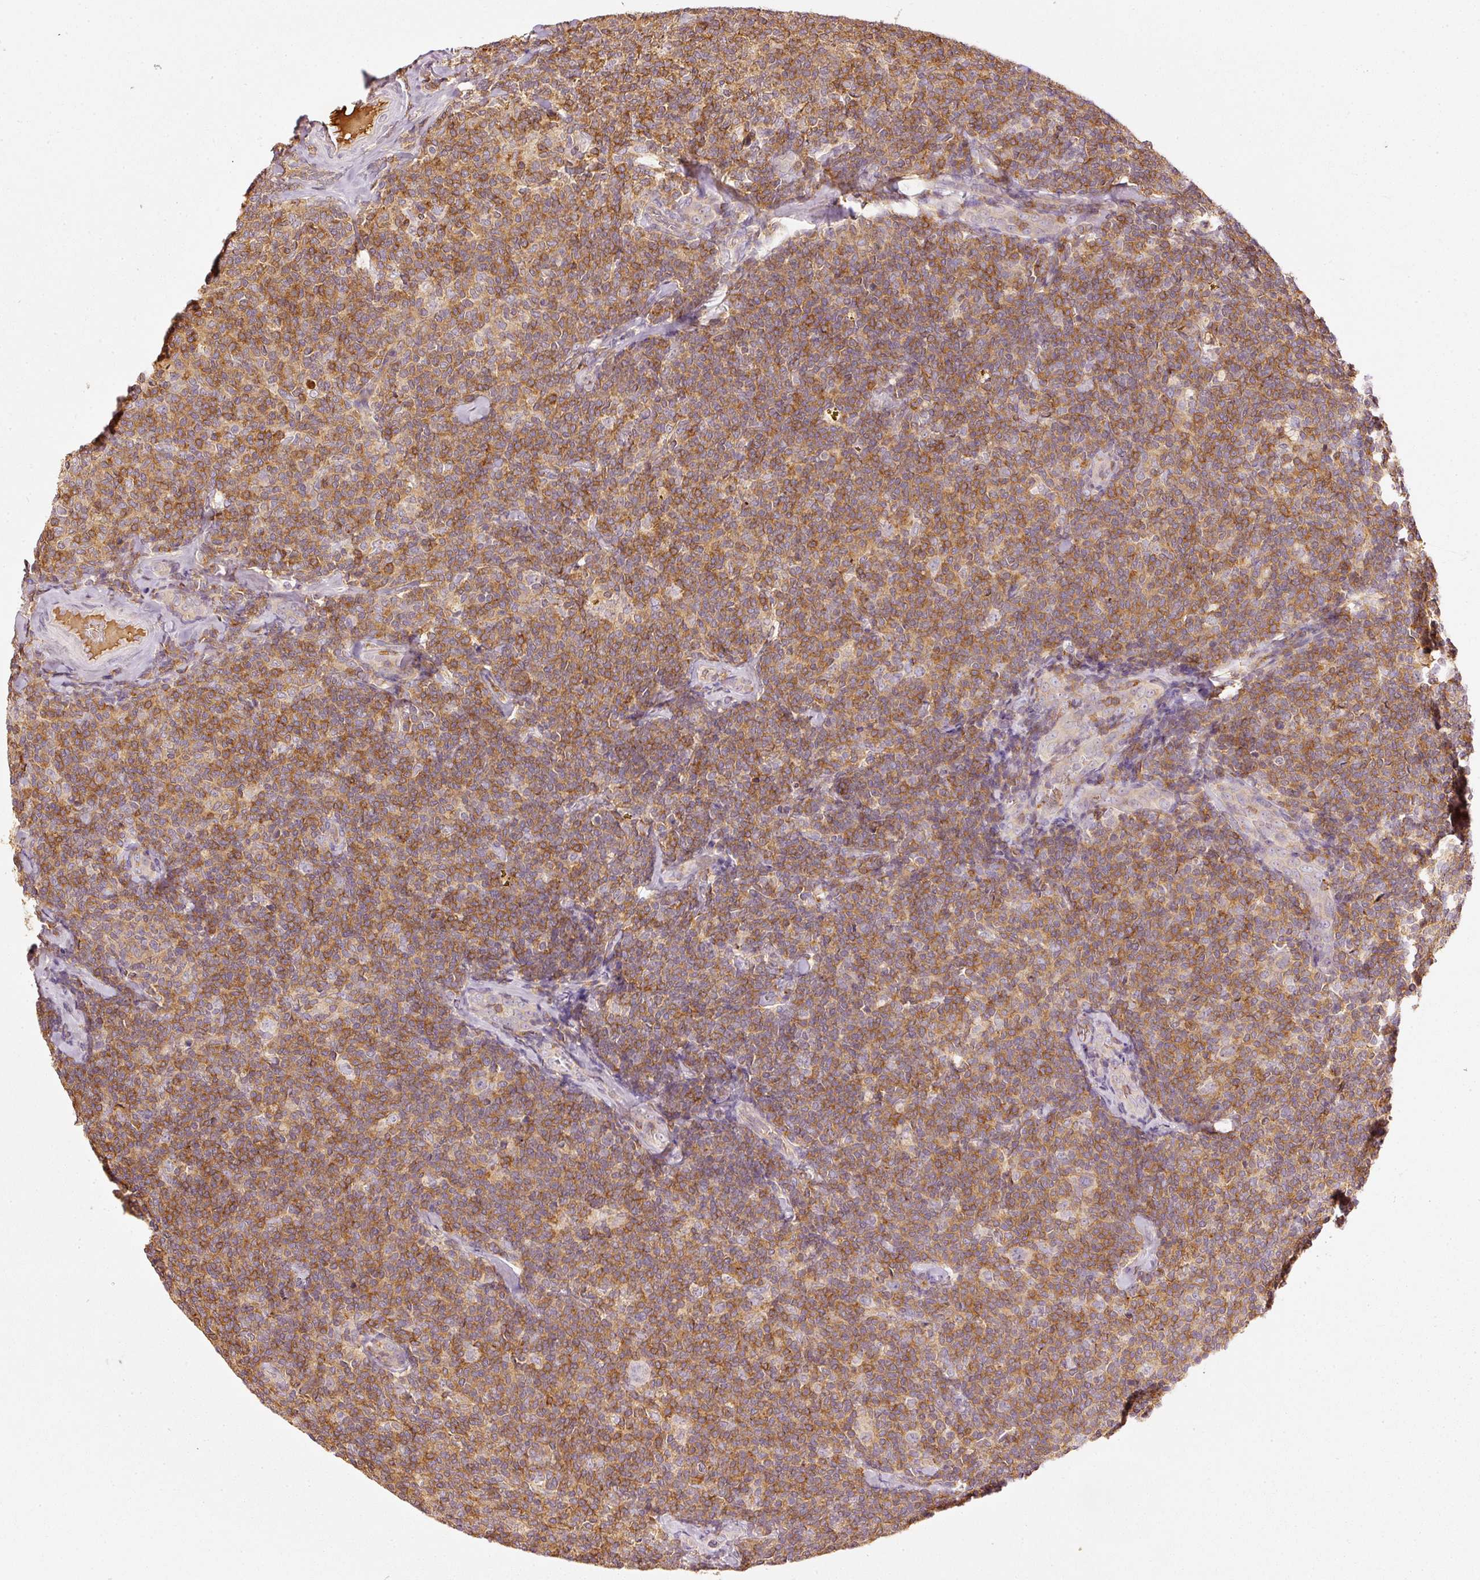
{"staining": {"intensity": "moderate", "quantity": ">75%", "location": "cytoplasmic/membranous"}, "tissue": "lymphoma", "cell_type": "Tumor cells", "image_type": "cancer", "snomed": [{"axis": "morphology", "description": "Malignant lymphoma, non-Hodgkin's type, Low grade"}, {"axis": "topography", "description": "Lymph node"}], "caption": "Malignant lymphoma, non-Hodgkin's type (low-grade) was stained to show a protein in brown. There is medium levels of moderate cytoplasmic/membranous staining in approximately >75% of tumor cells. (IHC, brightfield microscopy, high magnification).", "gene": "EVL", "patient": {"sex": "female", "age": 56}}